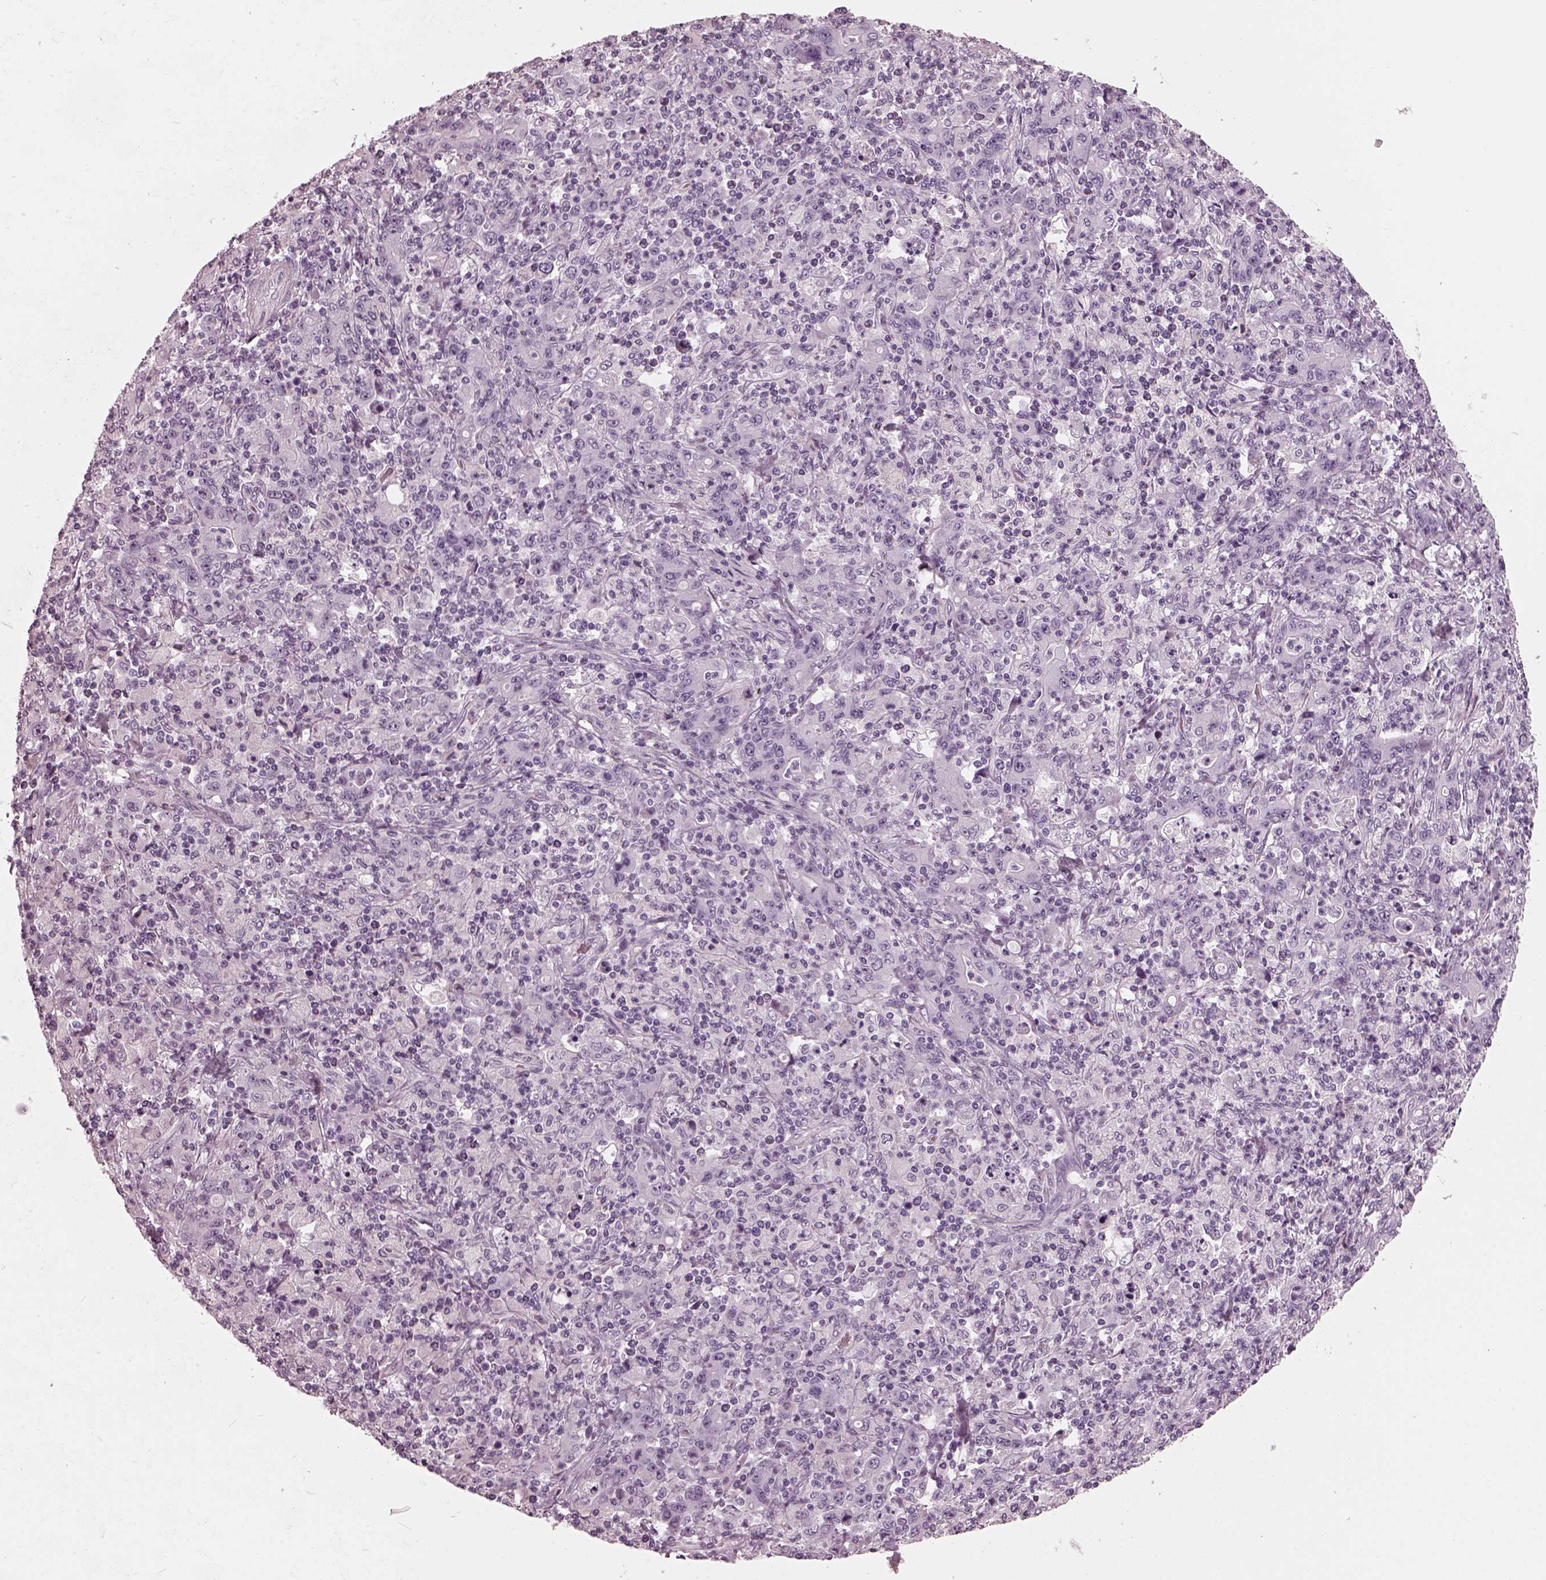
{"staining": {"intensity": "negative", "quantity": "none", "location": "none"}, "tissue": "stomach cancer", "cell_type": "Tumor cells", "image_type": "cancer", "snomed": [{"axis": "morphology", "description": "Adenocarcinoma, NOS"}, {"axis": "topography", "description": "Stomach, upper"}], "caption": "IHC histopathology image of neoplastic tissue: adenocarcinoma (stomach) stained with DAB displays no significant protein expression in tumor cells.", "gene": "RCVRN", "patient": {"sex": "male", "age": 69}}